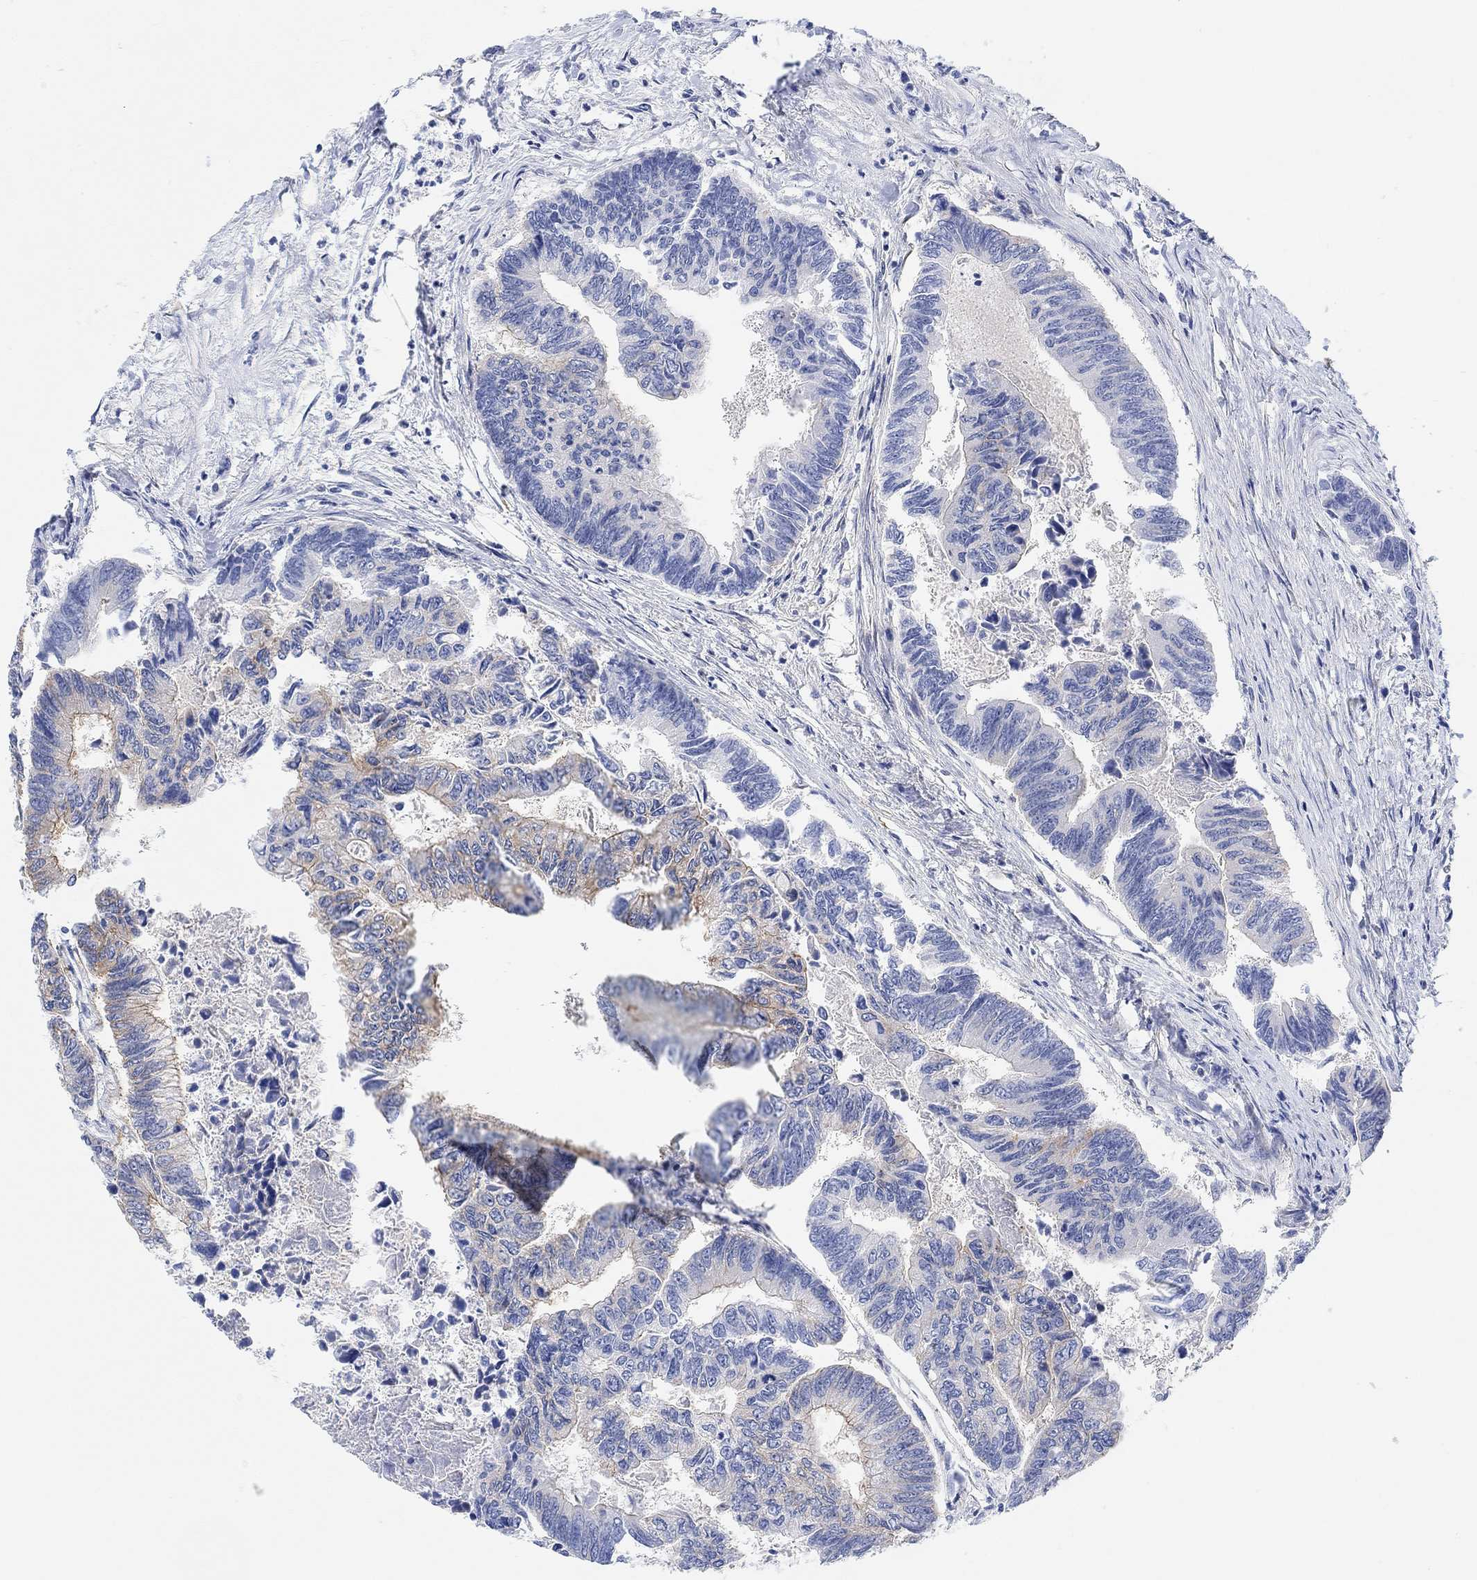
{"staining": {"intensity": "moderate", "quantity": "<25%", "location": "cytoplasmic/membranous"}, "tissue": "colorectal cancer", "cell_type": "Tumor cells", "image_type": "cancer", "snomed": [{"axis": "morphology", "description": "Adenocarcinoma, NOS"}, {"axis": "topography", "description": "Colon"}], "caption": "Immunohistochemical staining of colorectal cancer (adenocarcinoma) displays moderate cytoplasmic/membranous protein expression in about <25% of tumor cells.", "gene": "RGS1", "patient": {"sex": "female", "age": 65}}